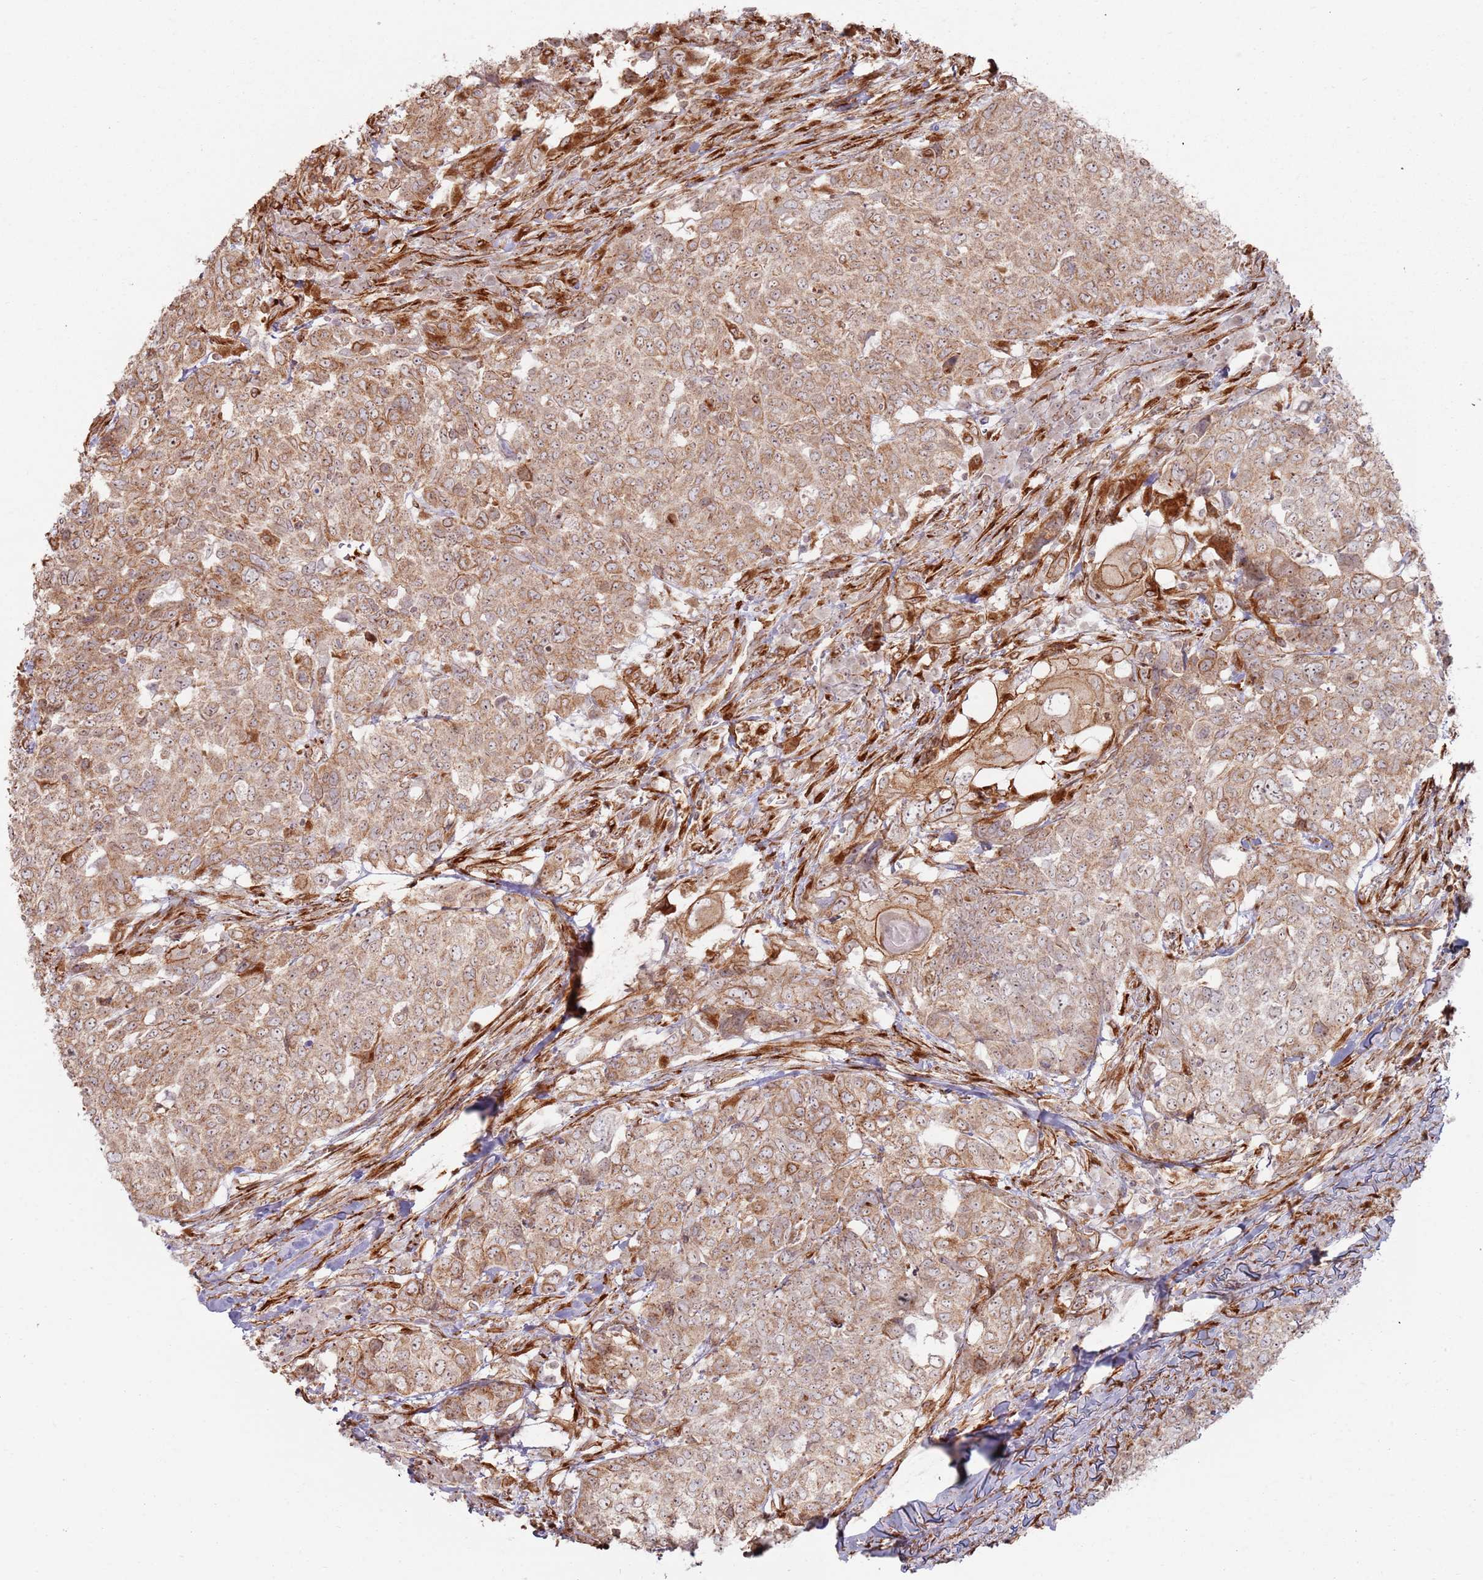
{"staining": {"intensity": "moderate", "quantity": ">75%", "location": "cytoplasmic/membranous"}, "tissue": "head and neck cancer", "cell_type": "Tumor cells", "image_type": "cancer", "snomed": [{"axis": "morphology", "description": "Normal tissue, NOS"}, {"axis": "morphology", "description": "Squamous cell carcinoma, NOS"}, {"axis": "topography", "description": "Skeletal muscle"}, {"axis": "topography", "description": "Vascular tissue"}, {"axis": "topography", "description": "Peripheral nerve tissue"}, {"axis": "topography", "description": "Head-Neck"}], "caption": "Immunohistochemistry image of neoplastic tissue: human head and neck cancer (squamous cell carcinoma) stained using immunohistochemistry exhibits medium levels of moderate protein expression localized specifically in the cytoplasmic/membranous of tumor cells, appearing as a cytoplasmic/membranous brown color.", "gene": "PHF21A", "patient": {"sex": "male", "age": 66}}